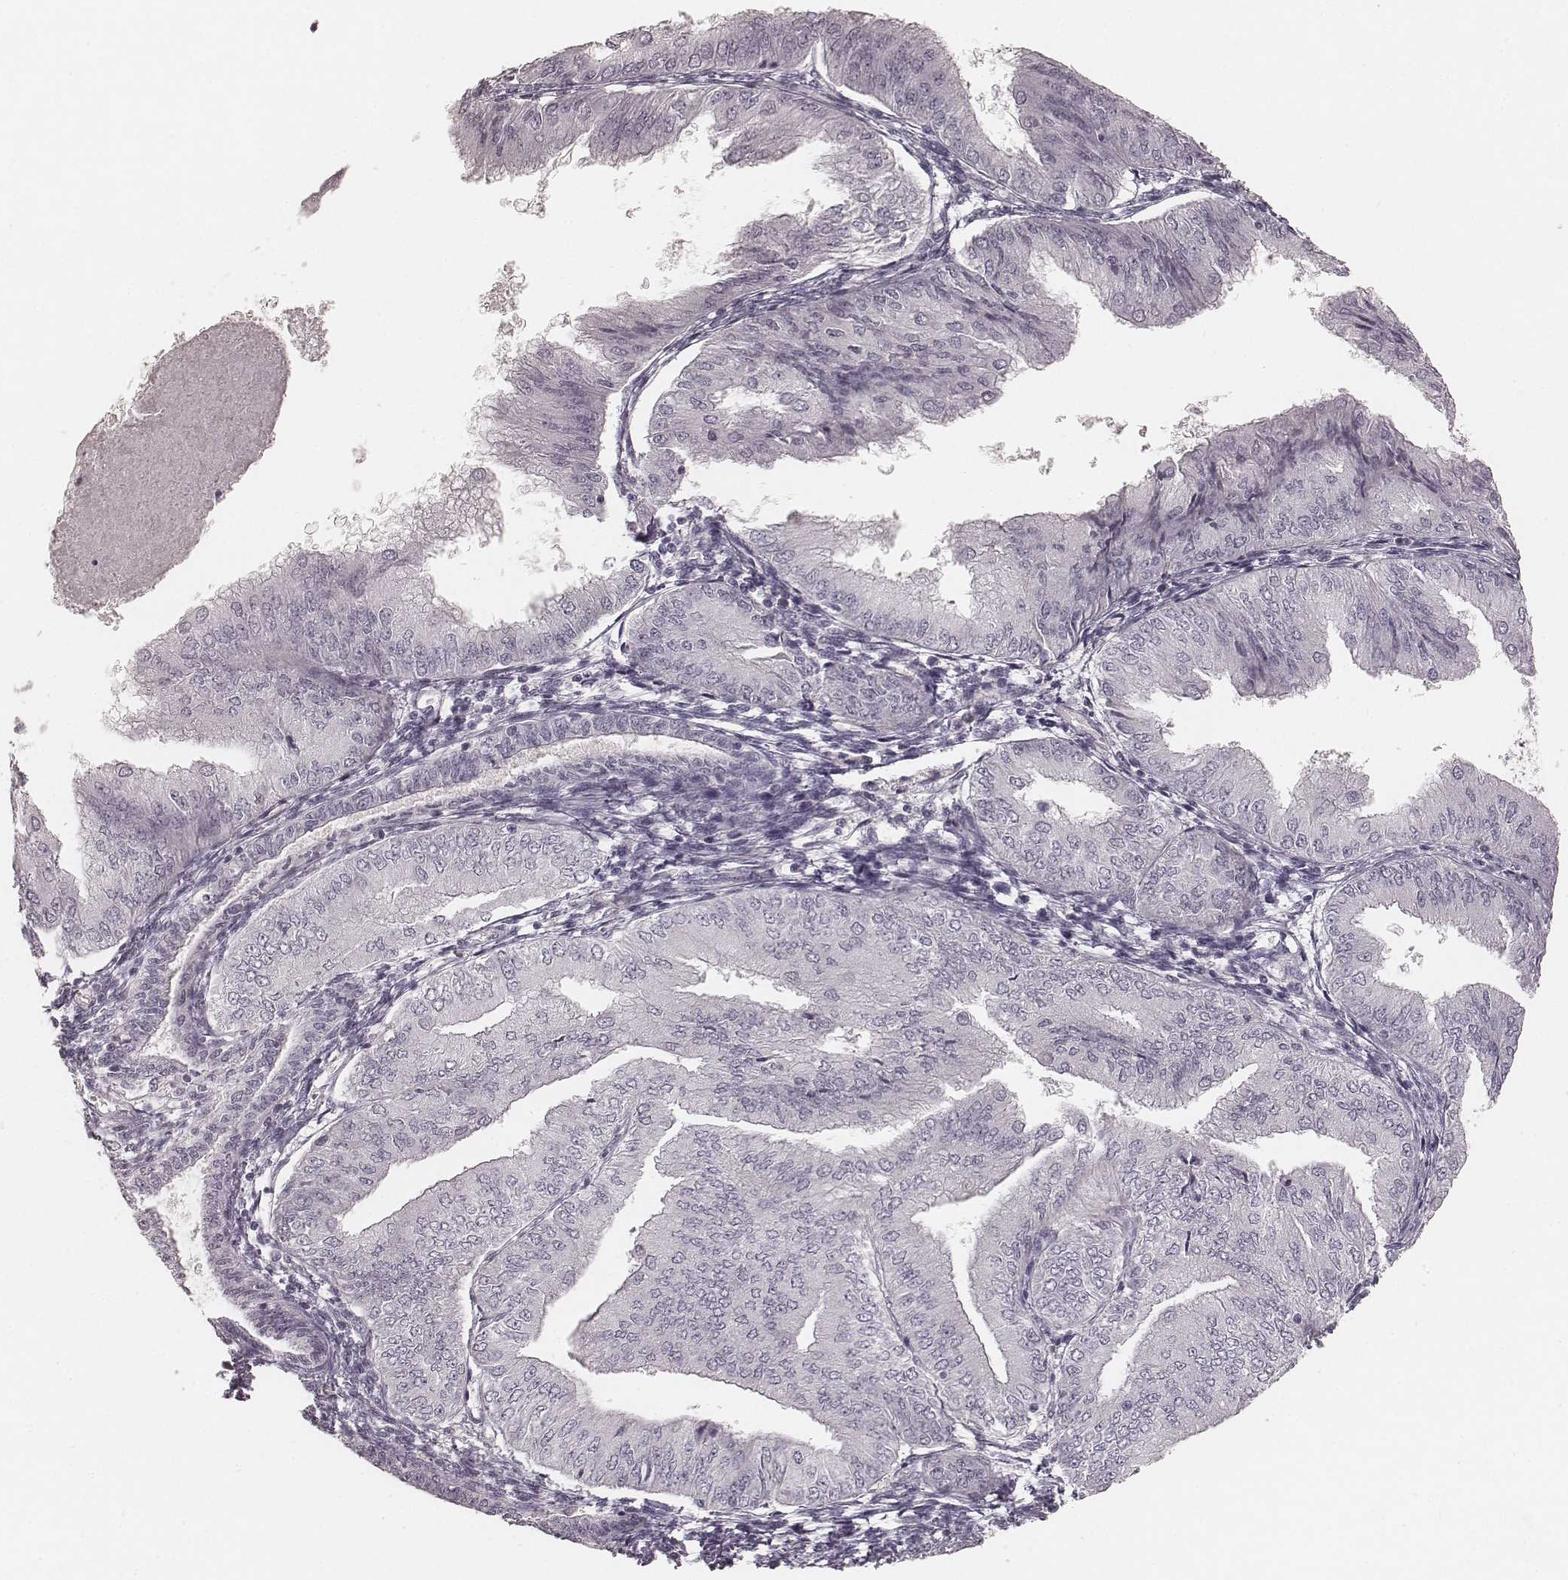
{"staining": {"intensity": "negative", "quantity": "none", "location": "none"}, "tissue": "endometrial cancer", "cell_type": "Tumor cells", "image_type": "cancer", "snomed": [{"axis": "morphology", "description": "Adenocarcinoma, NOS"}, {"axis": "topography", "description": "Endometrium"}], "caption": "Tumor cells show no significant protein positivity in endometrial cancer (adenocarcinoma).", "gene": "SMIM24", "patient": {"sex": "female", "age": 53}}